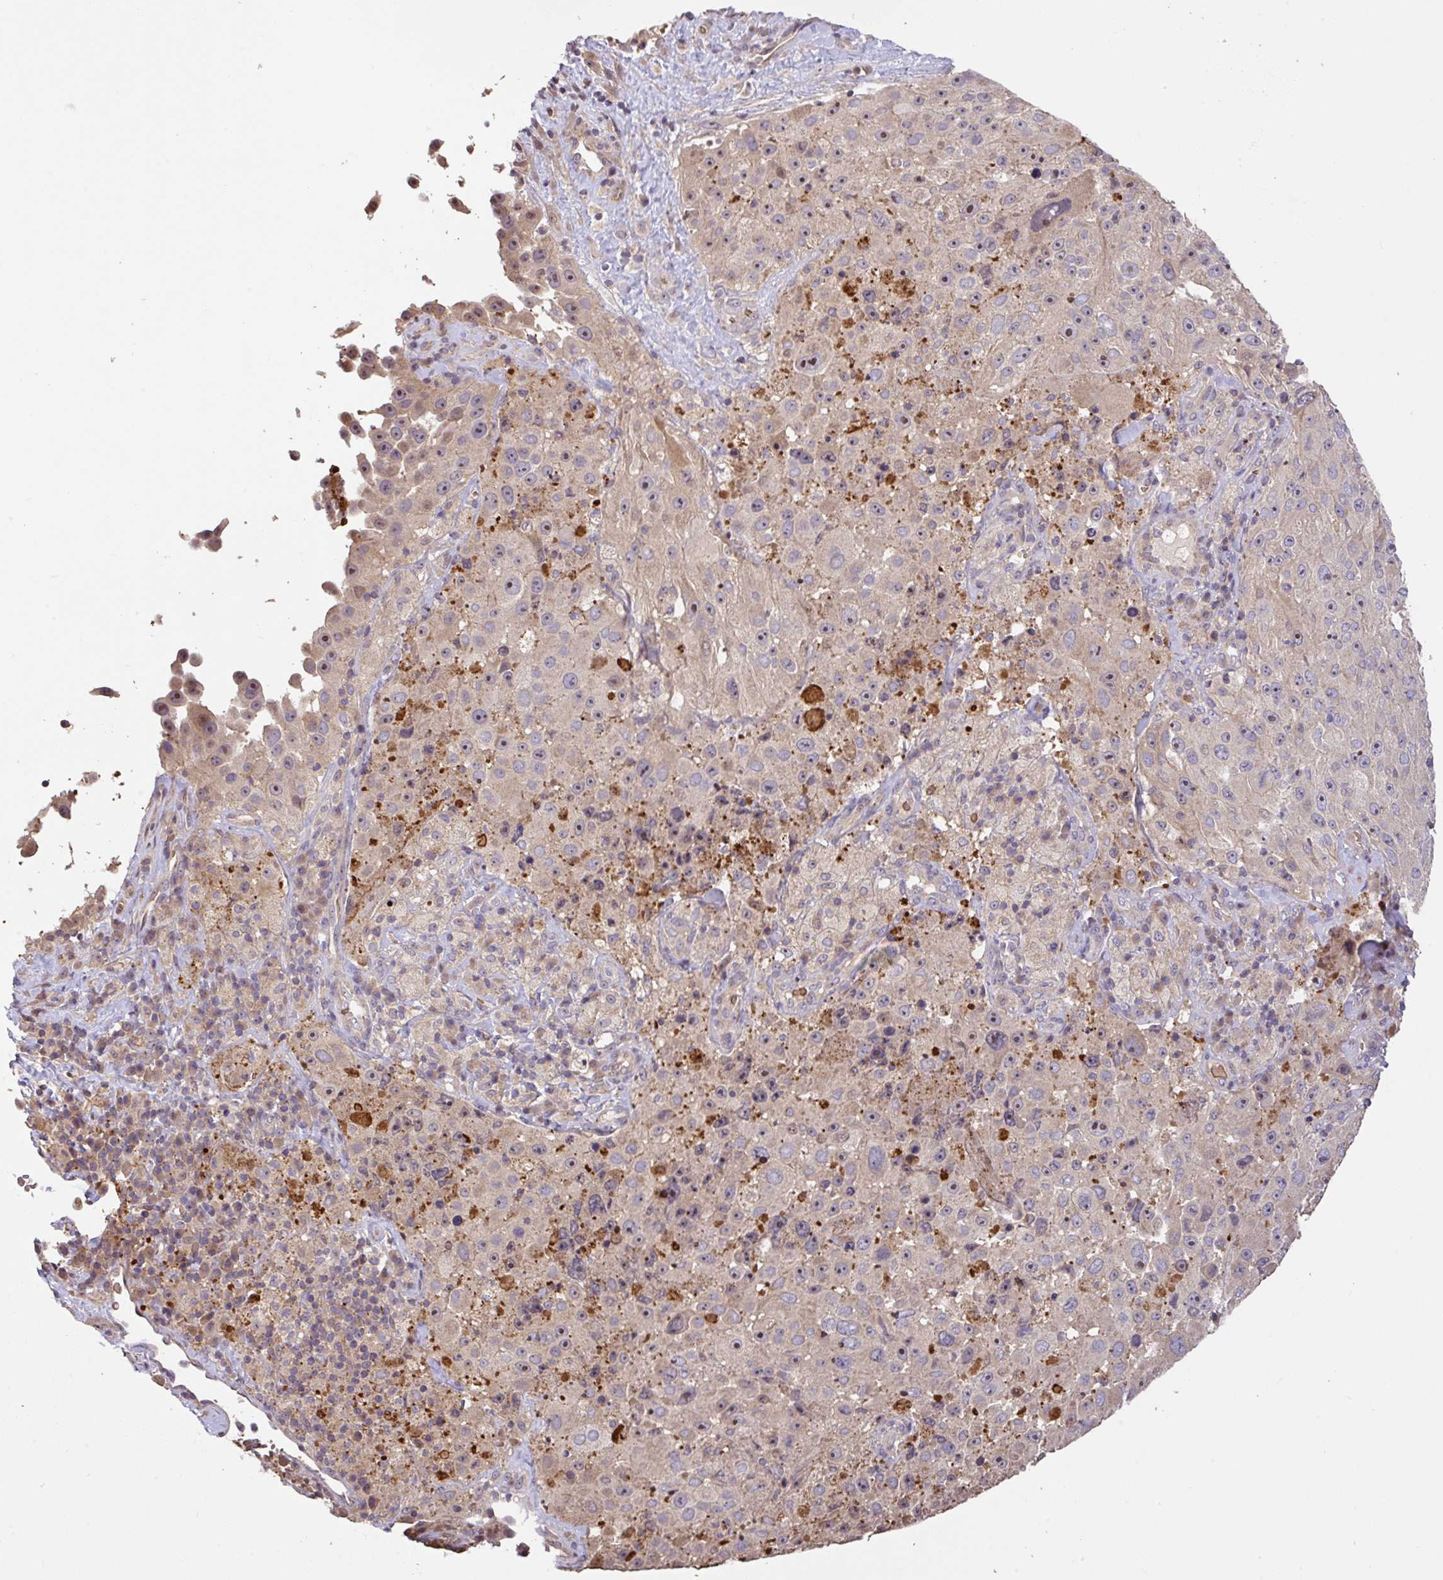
{"staining": {"intensity": "moderate", "quantity": "<25%", "location": "nuclear"}, "tissue": "melanoma", "cell_type": "Tumor cells", "image_type": "cancer", "snomed": [{"axis": "morphology", "description": "Malignant melanoma, Metastatic site"}, {"axis": "topography", "description": "Lymph node"}], "caption": "Immunohistochemical staining of human melanoma exhibits moderate nuclear protein positivity in about <25% of tumor cells.", "gene": "C1QTNF9B", "patient": {"sex": "male", "age": 62}}